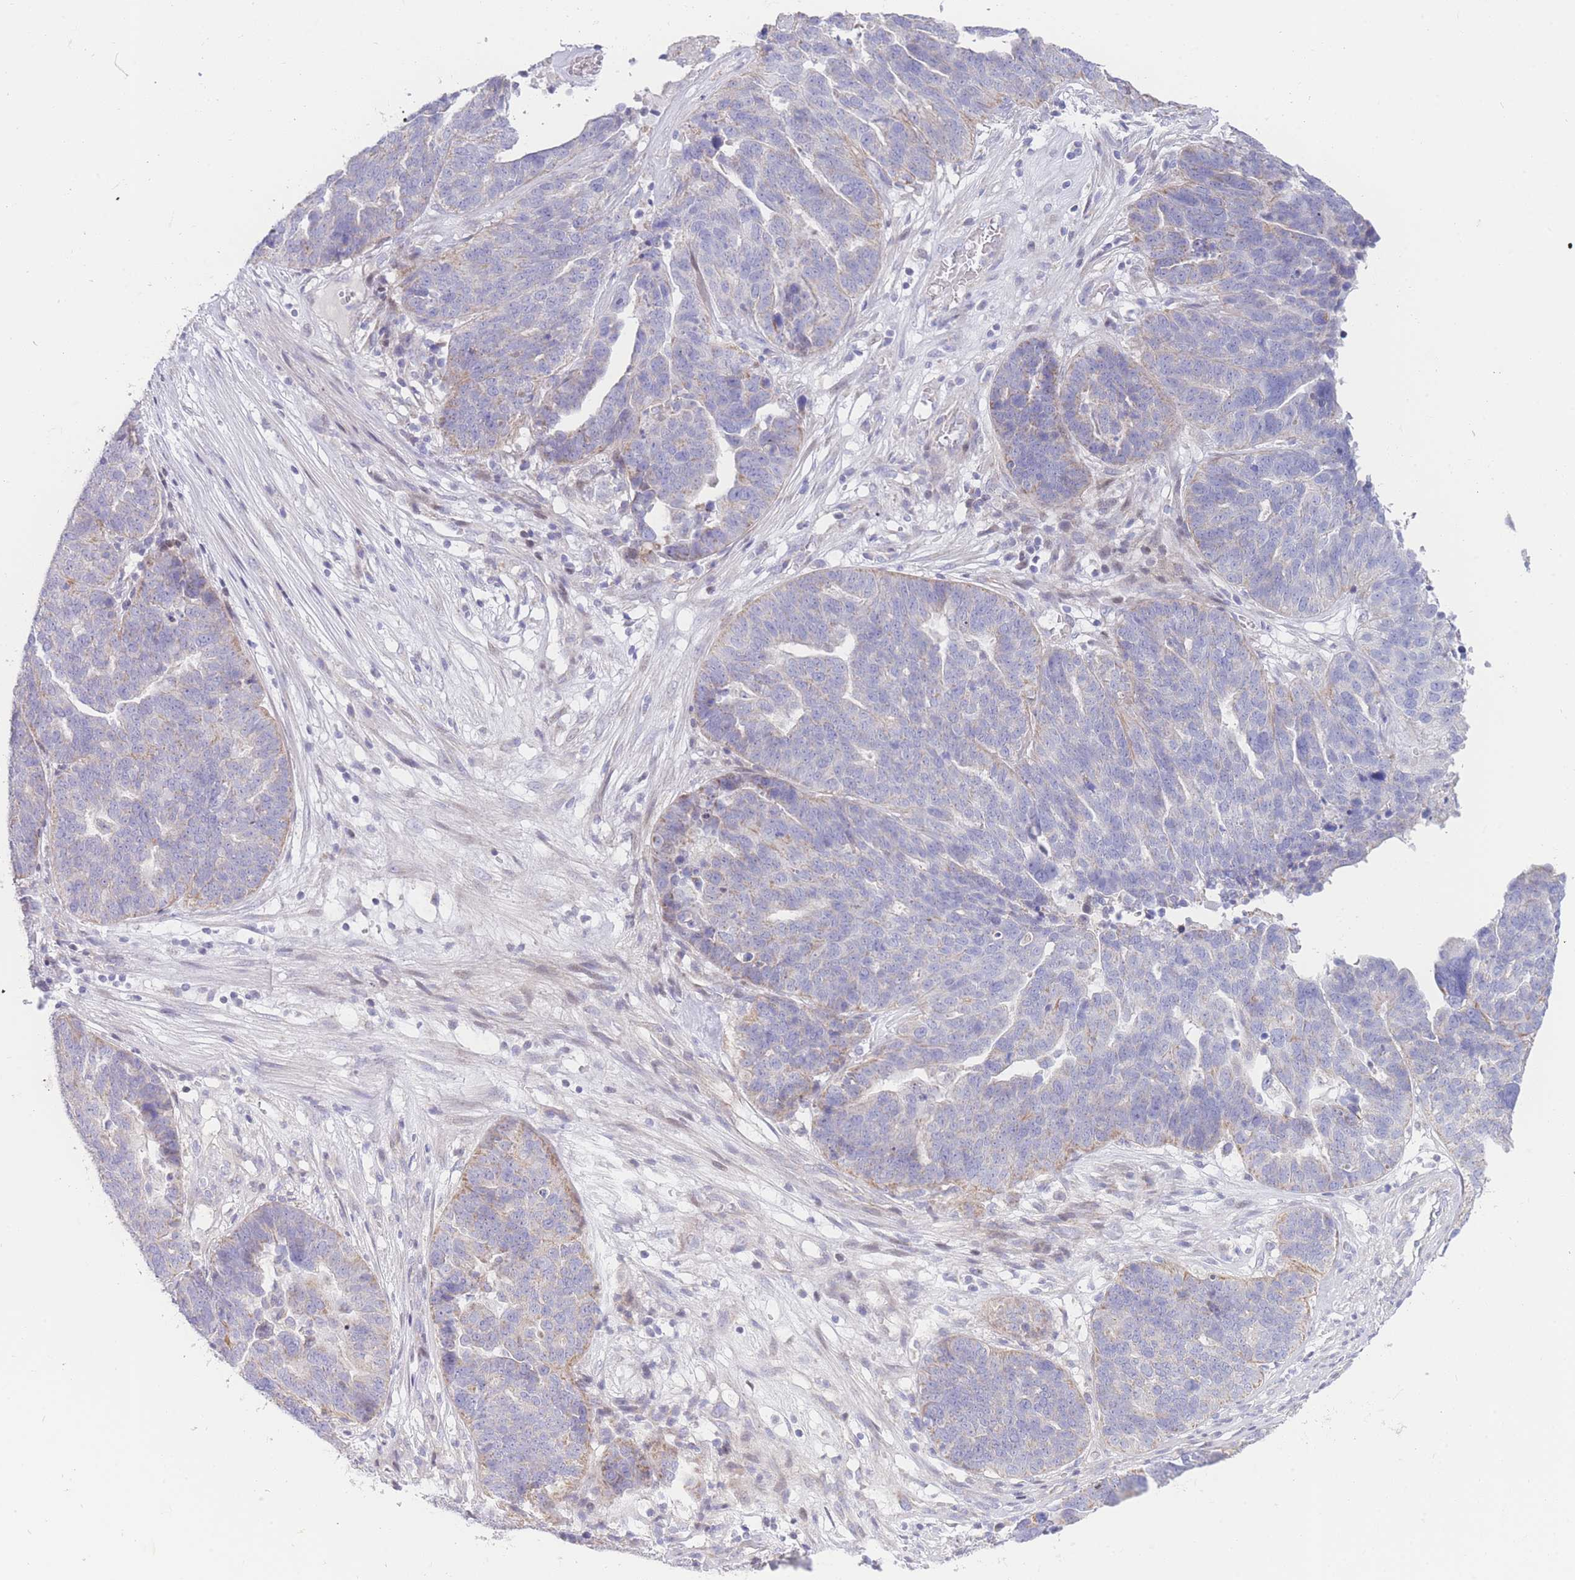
{"staining": {"intensity": "weak", "quantity": "<25%", "location": "cytoplasmic/membranous"}, "tissue": "ovarian cancer", "cell_type": "Tumor cells", "image_type": "cancer", "snomed": [{"axis": "morphology", "description": "Cystadenocarcinoma, serous, NOS"}, {"axis": "topography", "description": "Ovary"}], "caption": "A photomicrograph of ovarian cancer stained for a protein exhibits no brown staining in tumor cells.", "gene": "GPAM", "patient": {"sex": "female", "age": 59}}